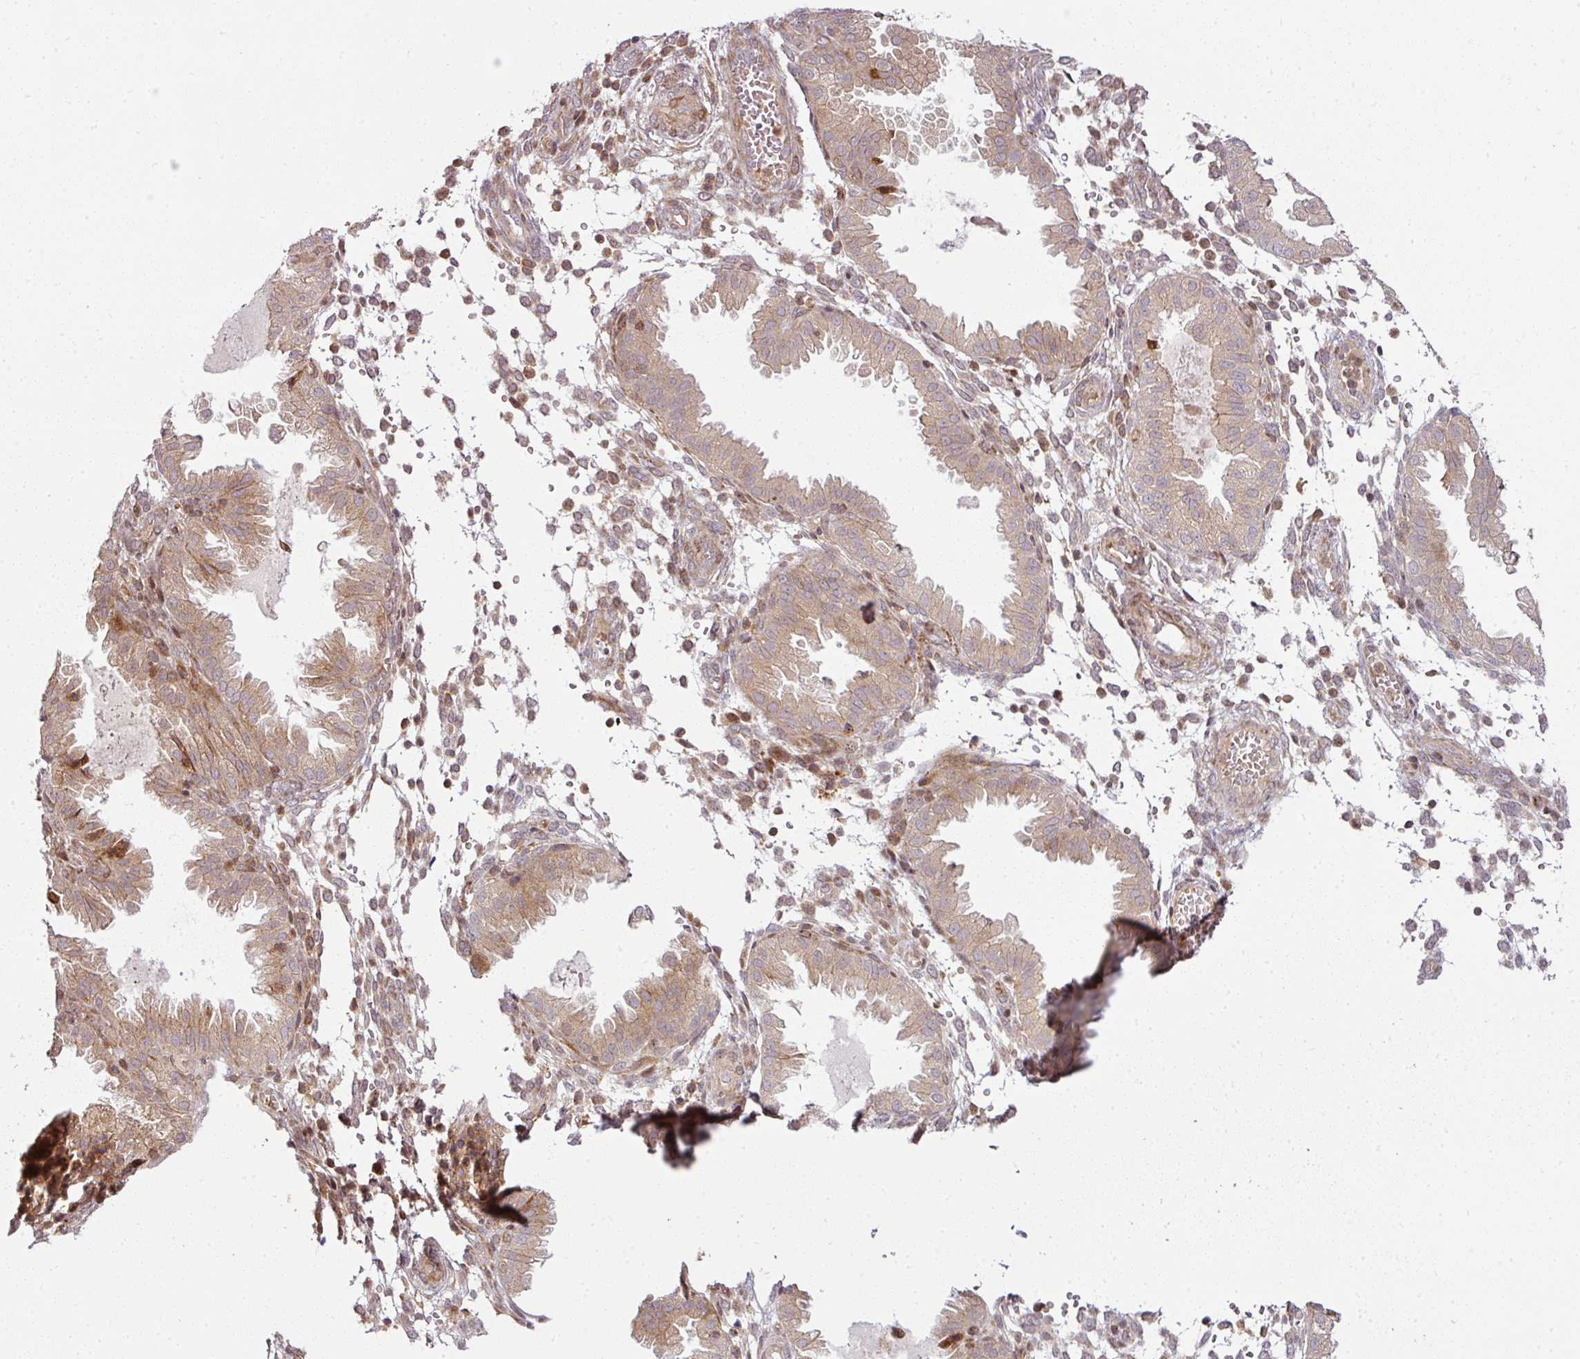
{"staining": {"intensity": "weak", "quantity": "25%-75%", "location": "cytoplasmic/membranous"}, "tissue": "endometrium", "cell_type": "Cells in endometrial stroma", "image_type": "normal", "snomed": [{"axis": "morphology", "description": "Normal tissue, NOS"}, {"axis": "topography", "description": "Endometrium"}], "caption": "IHC image of benign endometrium: endometrium stained using immunohistochemistry shows low levels of weak protein expression localized specifically in the cytoplasmic/membranous of cells in endometrial stroma, appearing as a cytoplasmic/membranous brown color.", "gene": "ATAT1", "patient": {"sex": "female", "age": 33}}